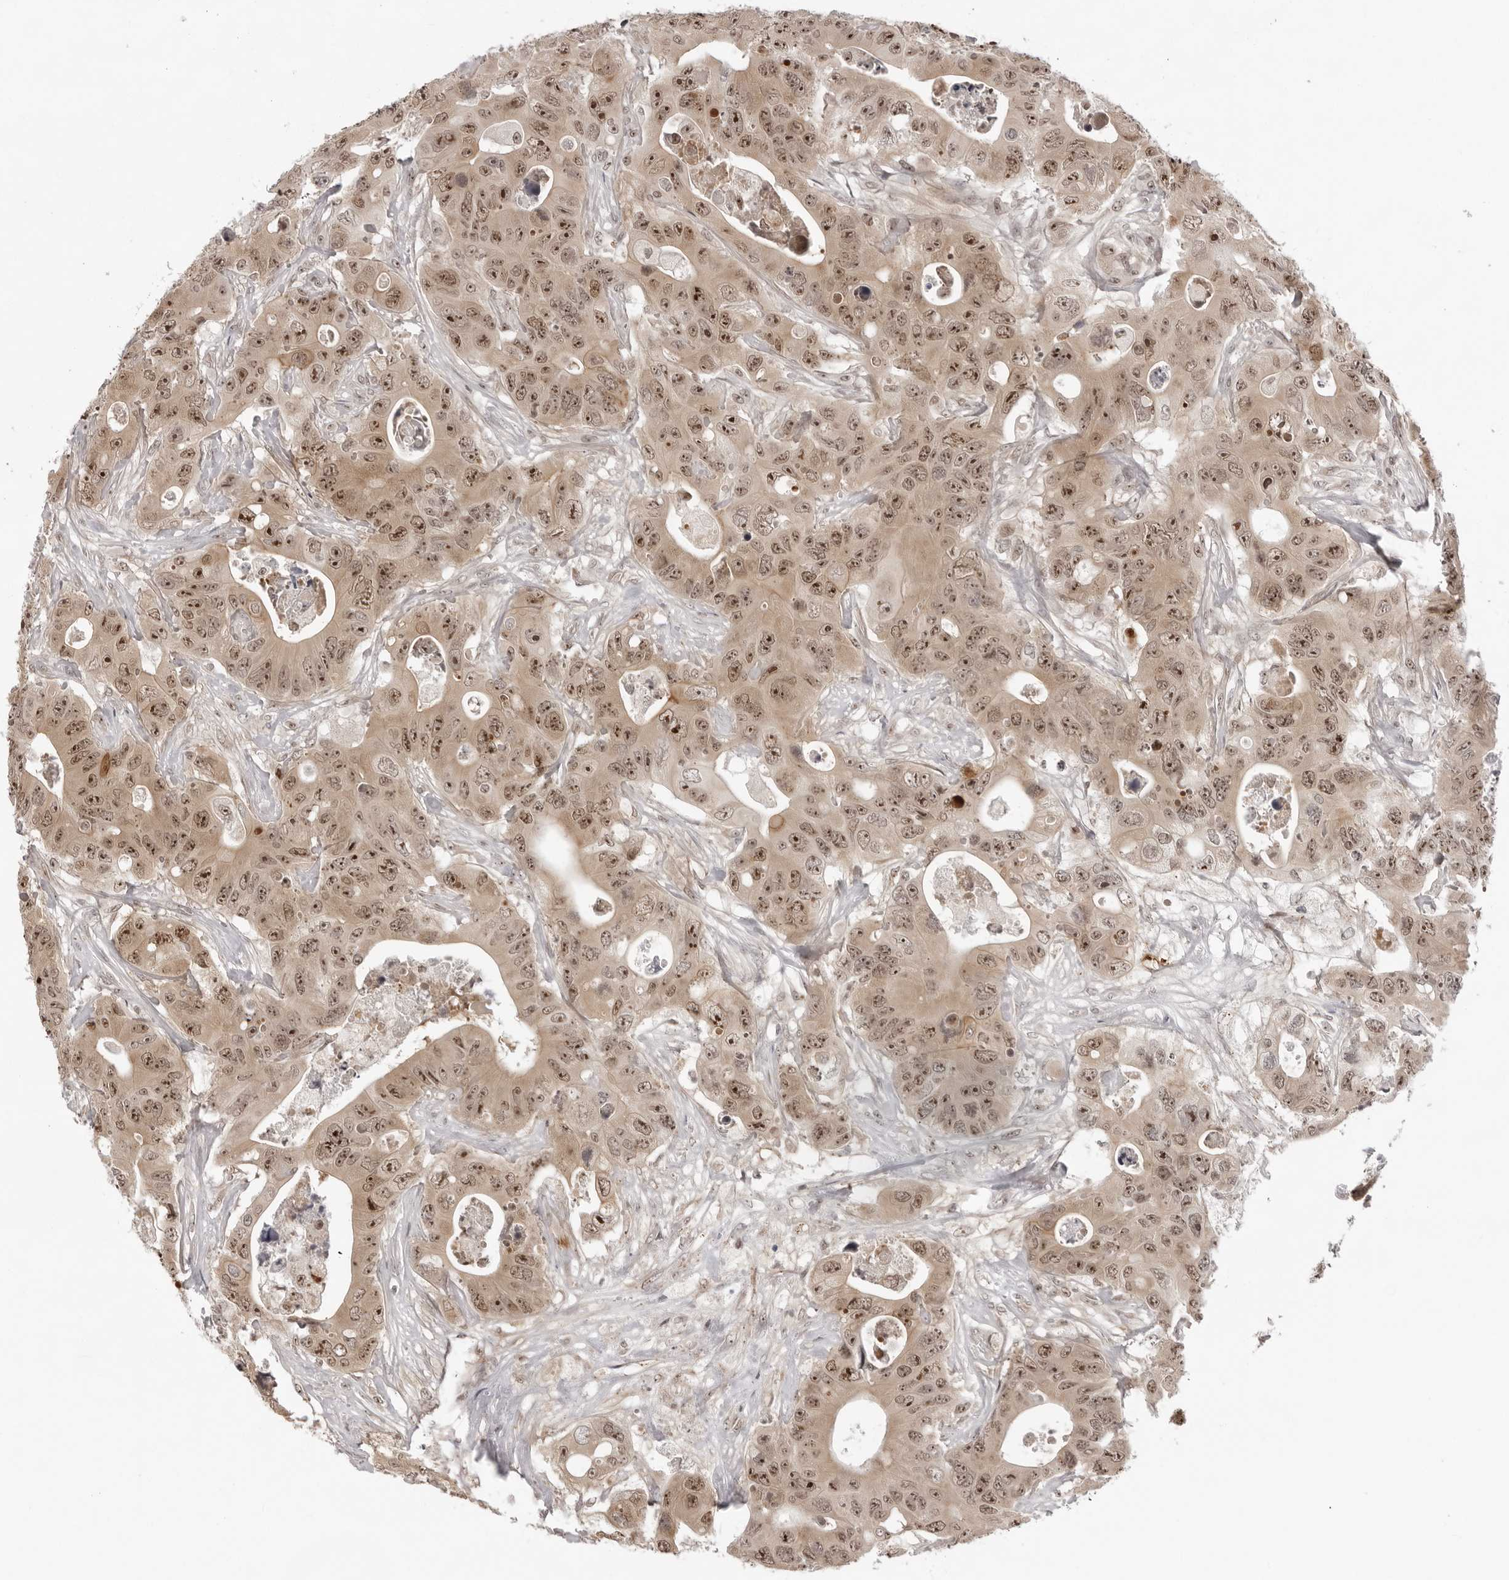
{"staining": {"intensity": "moderate", "quantity": ">75%", "location": "cytoplasmic/membranous,nuclear"}, "tissue": "colorectal cancer", "cell_type": "Tumor cells", "image_type": "cancer", "snomed": [{"axis": "morphology", "description": "Adenocarcinoma, NOS"}, {"axis": "topography", "description": "Colon"}], "caption": "A brown stain highlights moderate cytoplasmic/membranous and nuclear positivity of a protein in human colorectal cancer tumor cells. (Brightfield microscopy of DAB IHC at high magnification).", "gene": "EXOSC10", "patient": {"sex": "female", "age": 46}}